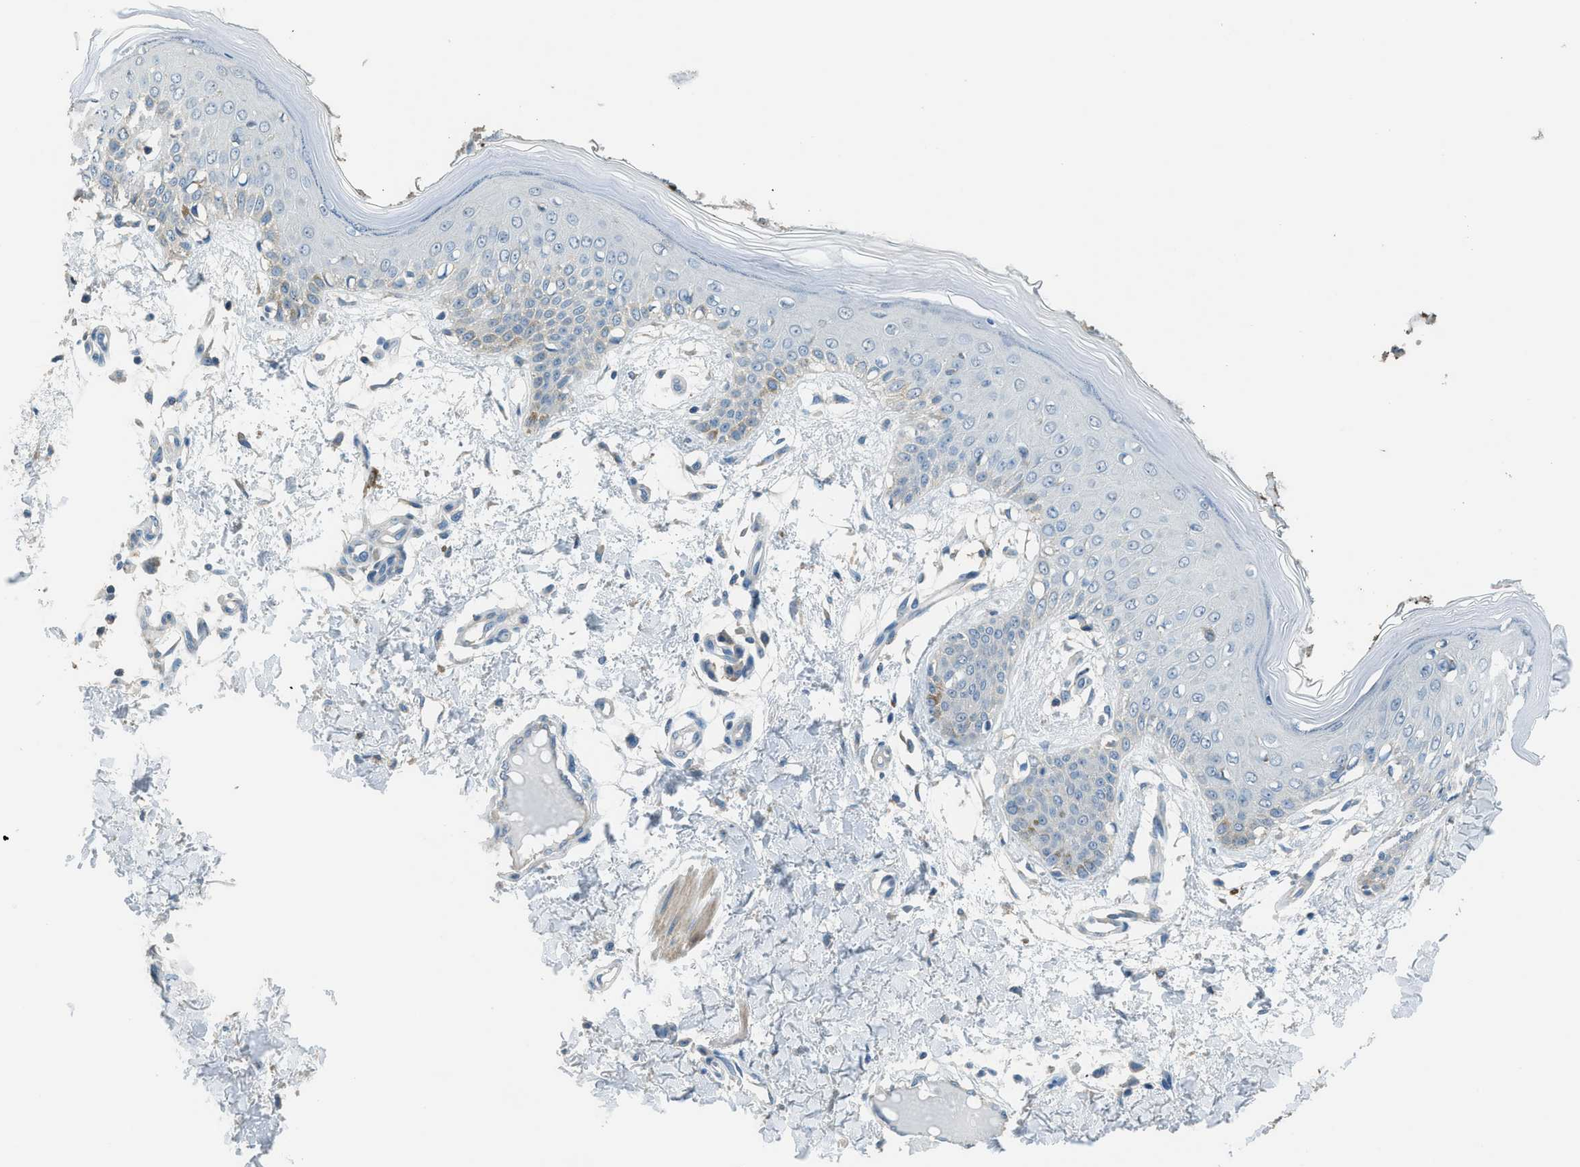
{"staining": {"intensity": "weak", "quantity": ">75%", "location": "cytoplasmic/membranous"}, "tissue": "skin", "cell_type": "Fibroblasts", "image_type": "normal", "snomed": [{"axis": "morphology", "description": "Normal tissue, NOS"}, {"axis": "topography", "description": "Skin"}], "caption": "Fibroblasts exhibit low levels of weak cytoplasmic/membranous expression in about >75% of cells in normal skin. (brown staining indicates protein expression, while blue staining denotes nuclei).", "gene": "TIMD4", "patient": {"sex": "male", "age": 53}}